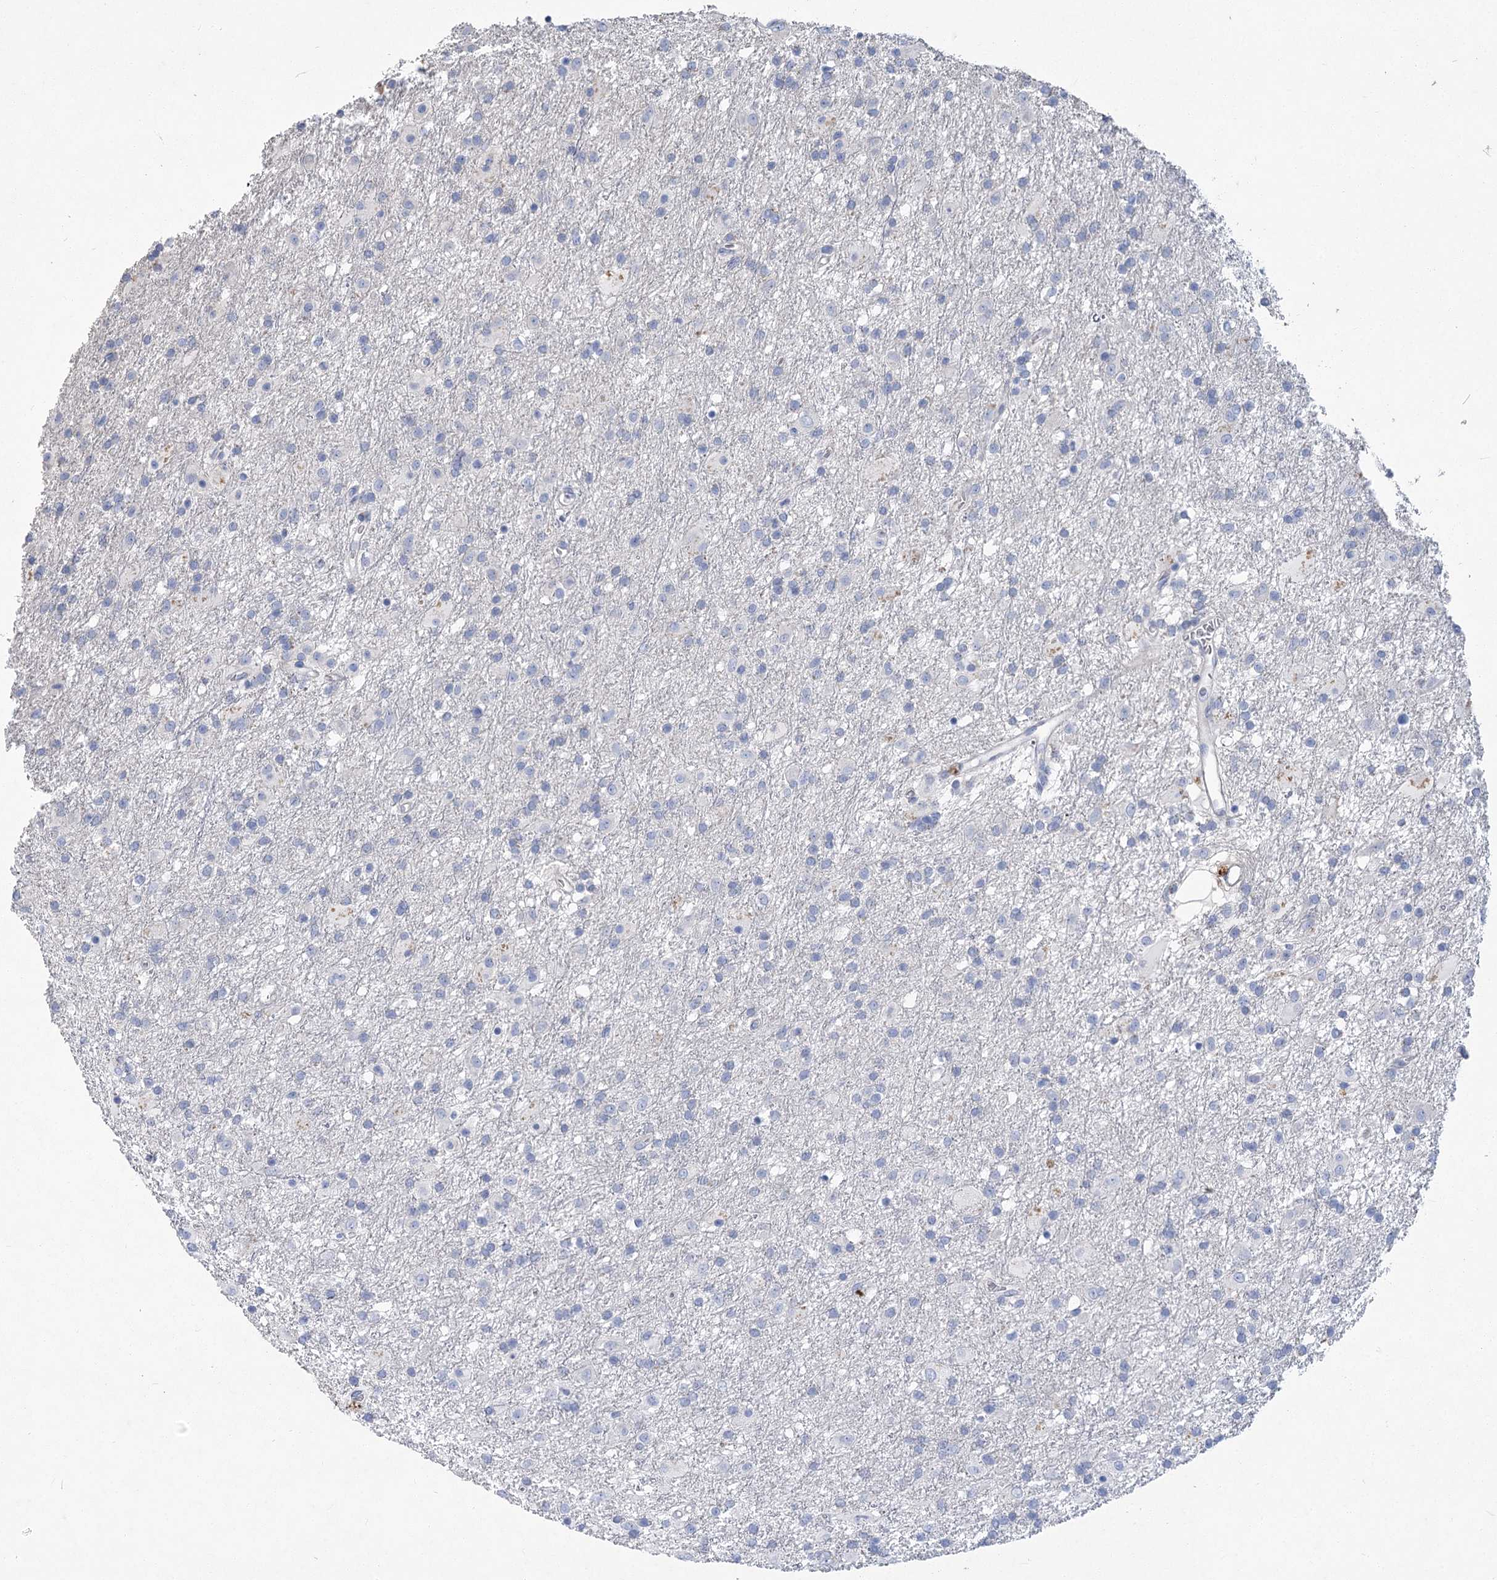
{"staining": {"intensity": "negative", "quantity": "none", "location": "none"}, "tissue": "glioma", "cell_type": "Tumor cells", "image_type": "cancer", "snomed": [{"axis": "morphology", "description": "Glioma, malignant, Low grade"}, {"axis": "topography", "description": "Brain"}], "caption": "Immunohistochemistry of glioma shows no staining in tumor cells. The staining is performed using DAB (3,3'-diaminobenzidine) brown chromogen with nuclei counter-stained in using hematoxylin.", "gene": "SLC9A3", "patient": {"sex": "male", "age": 65}}